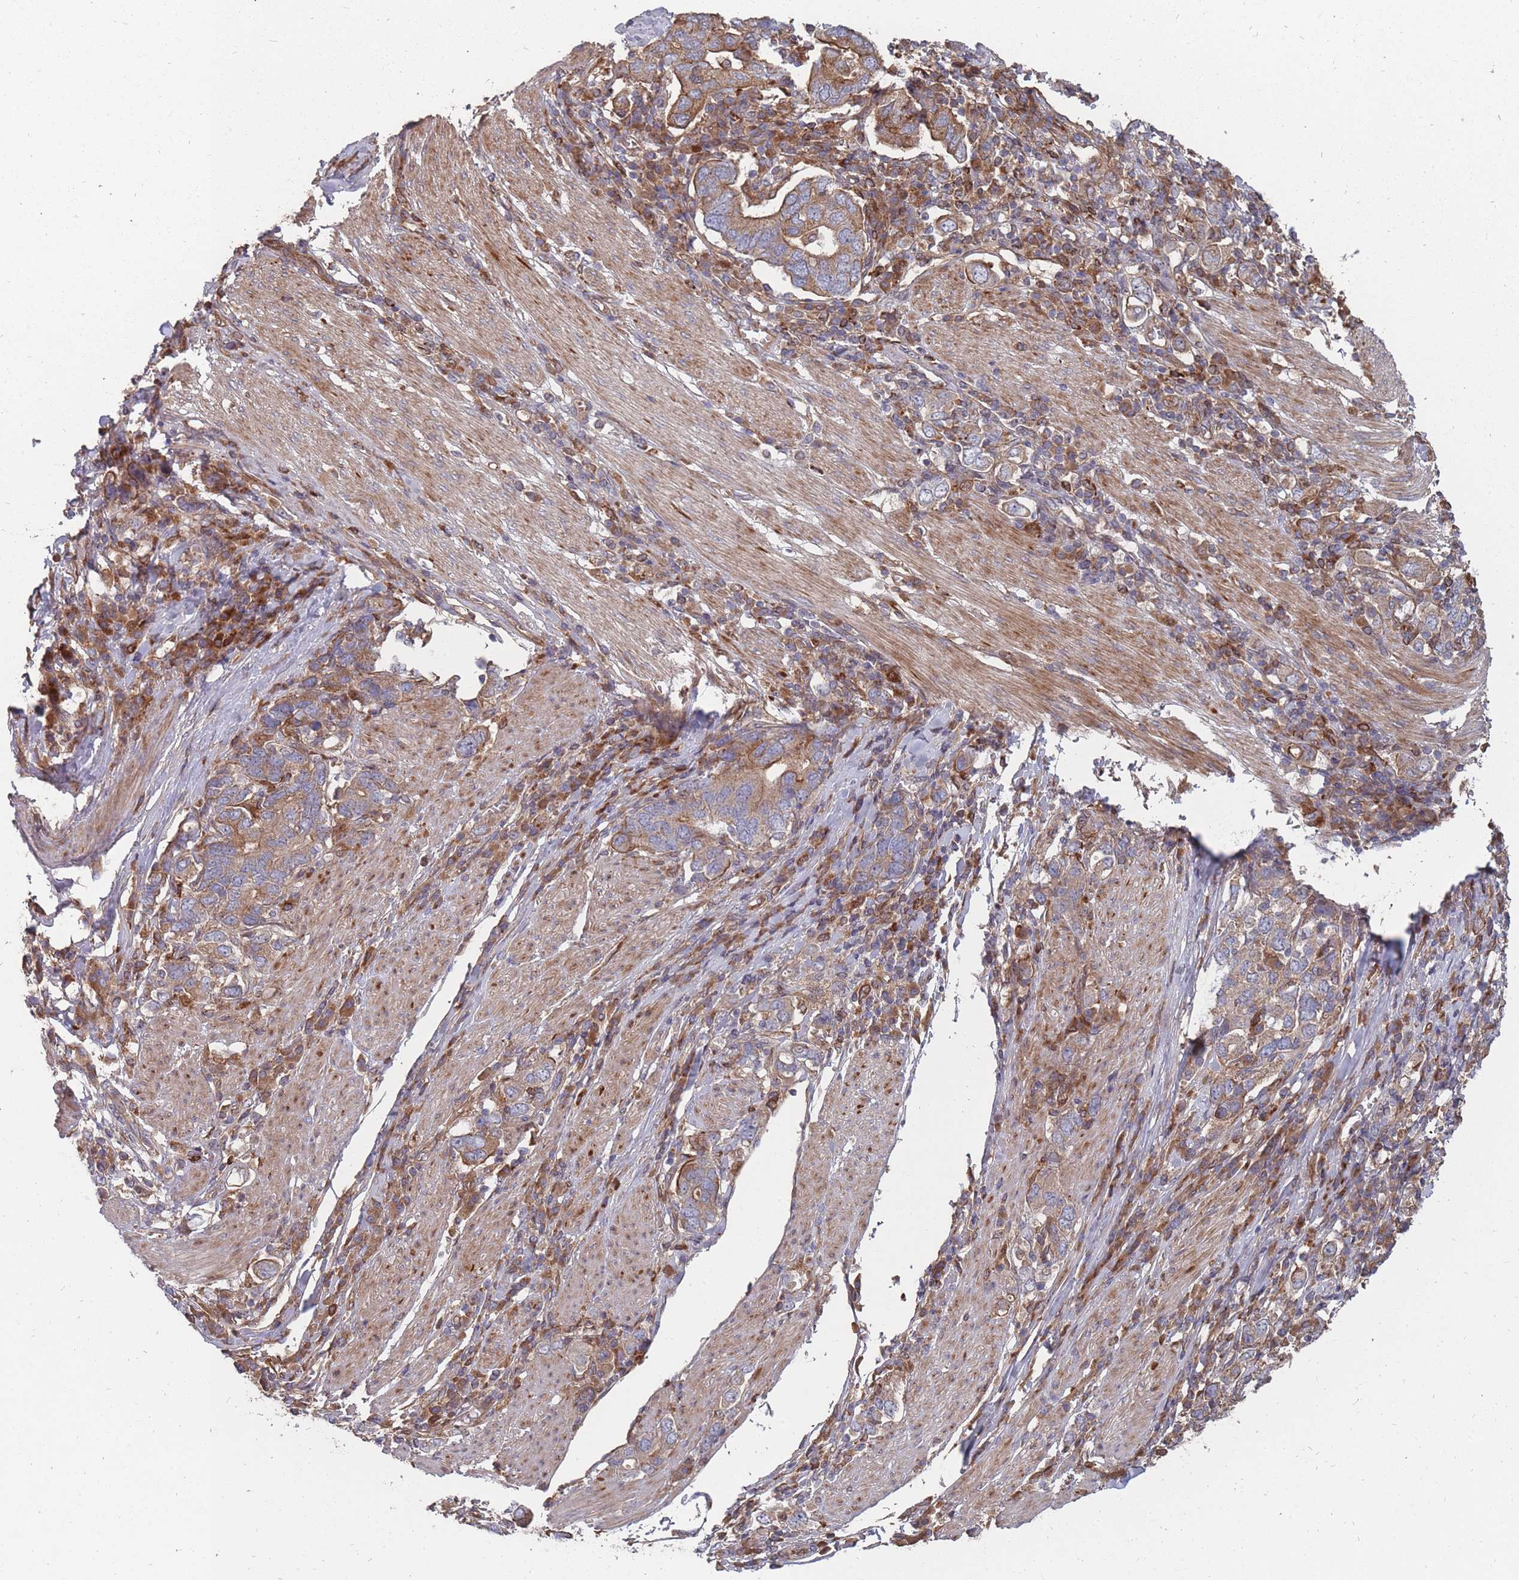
{"staining": {"intensity": "moderate", "quantity": "25%-75%", "location": "cytoplasmic/membranous"}, "tissue": "stomach cancer", "cell_type": "Tumor cells", "image_type": "cancer", "snomed": [{"axis": "morphology", "description": "Adenocarcinoma, NOS"}, {"axis": "topography", "description": "Stomach, upper"}, {"axis": "topography", "description": "Stomach"}], "caption": "Brown immunohistochemical staining in human stomach adenocarcinoma shows moderate cytoplasmic/membranous positivity in about 25%-75% of tumor cells.", "gene": "THSD7B", "patient": {"sex": "male", "age": 62}}